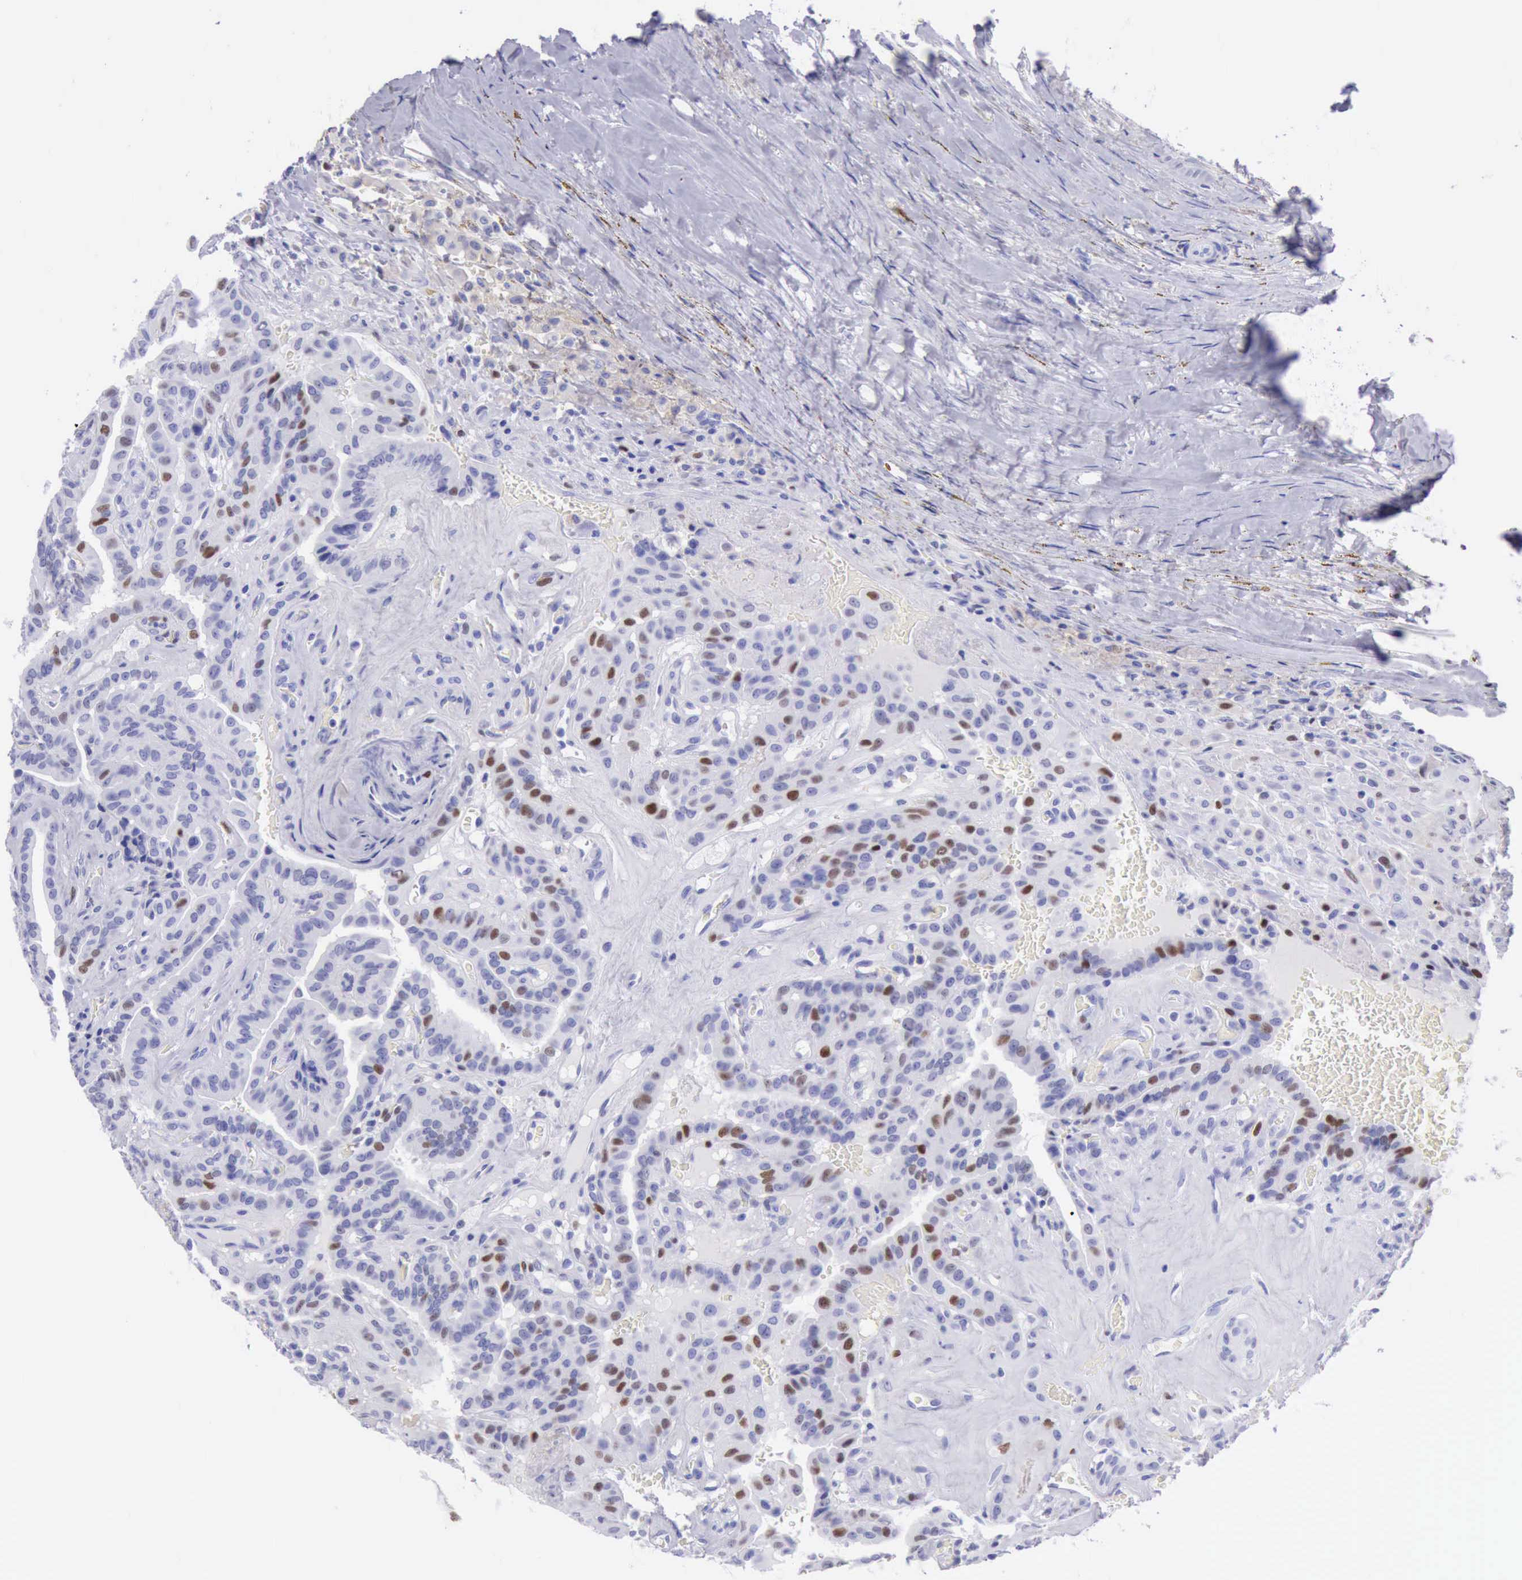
{"staining": {"intensity": "strong", "quantity": "<25%", "location": "nuclear"}, "tissue": "thyroid cancer", "cell_type": "Tumor cells", "image_type": "cancer", "snomed": [{"axis": "morphology", "description": "Papillary adenocarcinoma, NOS"}, {"axis": "topography", "description": "Thyroid gland"}], "caption": "An image of human papillary adenocarcinoma (thyroid) stained for a protein shows strong nuclear brown staining in tumor cells. (DAB IHC, brown staining for protein, blue staining for nuclei).", "gene": "MCM2", "patient": {"sex": "male", "age": 87}}